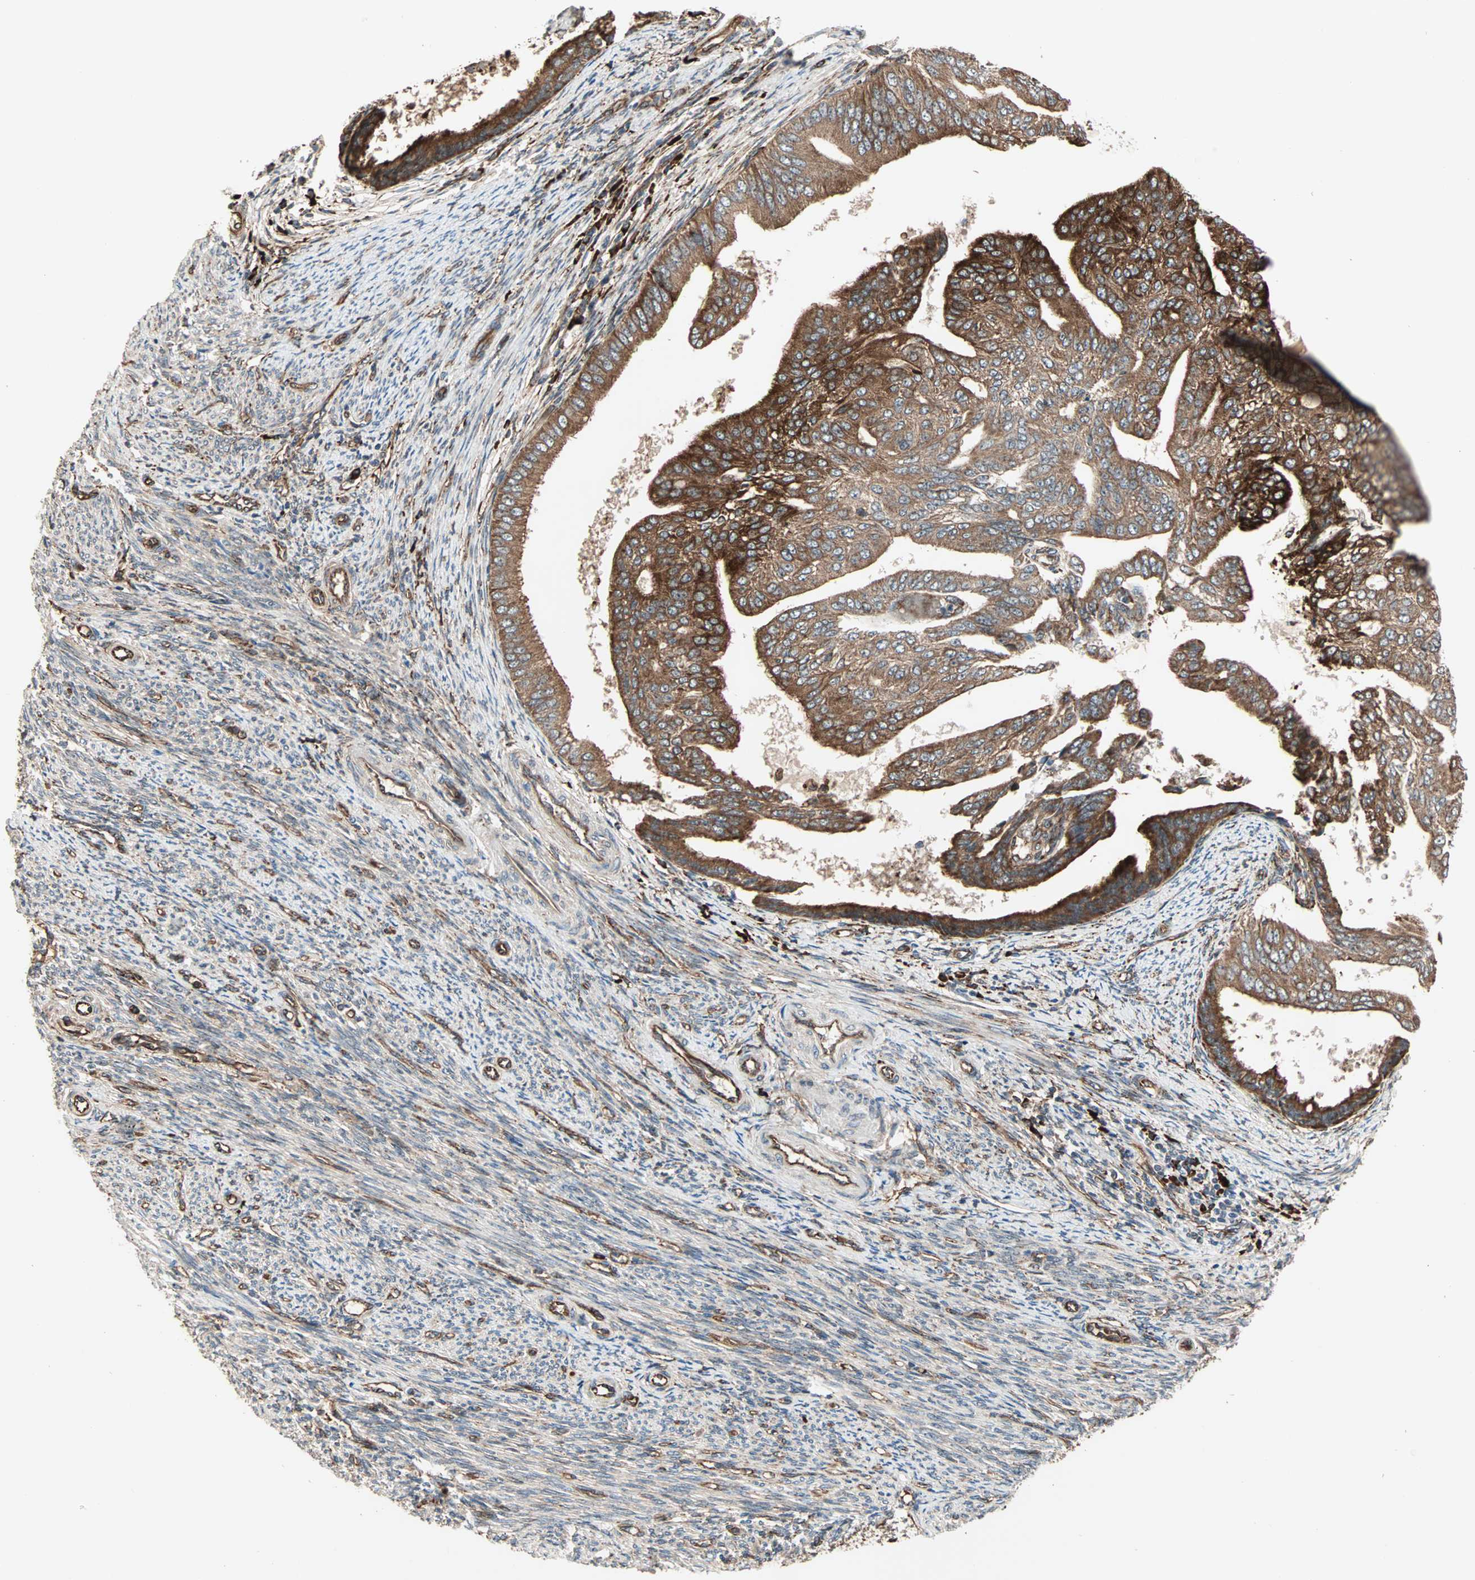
{"staining": {"intensity": "strong", "quantity": ">75%", "location": "cytoplasmic/membranous"}, "tissue": "endometrial cancer", "cell_type": "Tumor cells", "image_type": "cancer", "snomed": [{"axis": "morphology", "description": "Adenocarcinoma, NOS"}, {"axis": "topography", "description": "Endometrium"}], "caption": "Immunohistochemical staining of human endometrial adenocarcinoma shows high levels of strong cytoplasmic/membranous protein positivity in about >75% of tumor cells.", "gene": "P4HA1", "patient": {"sex": "female", "age": 58}}